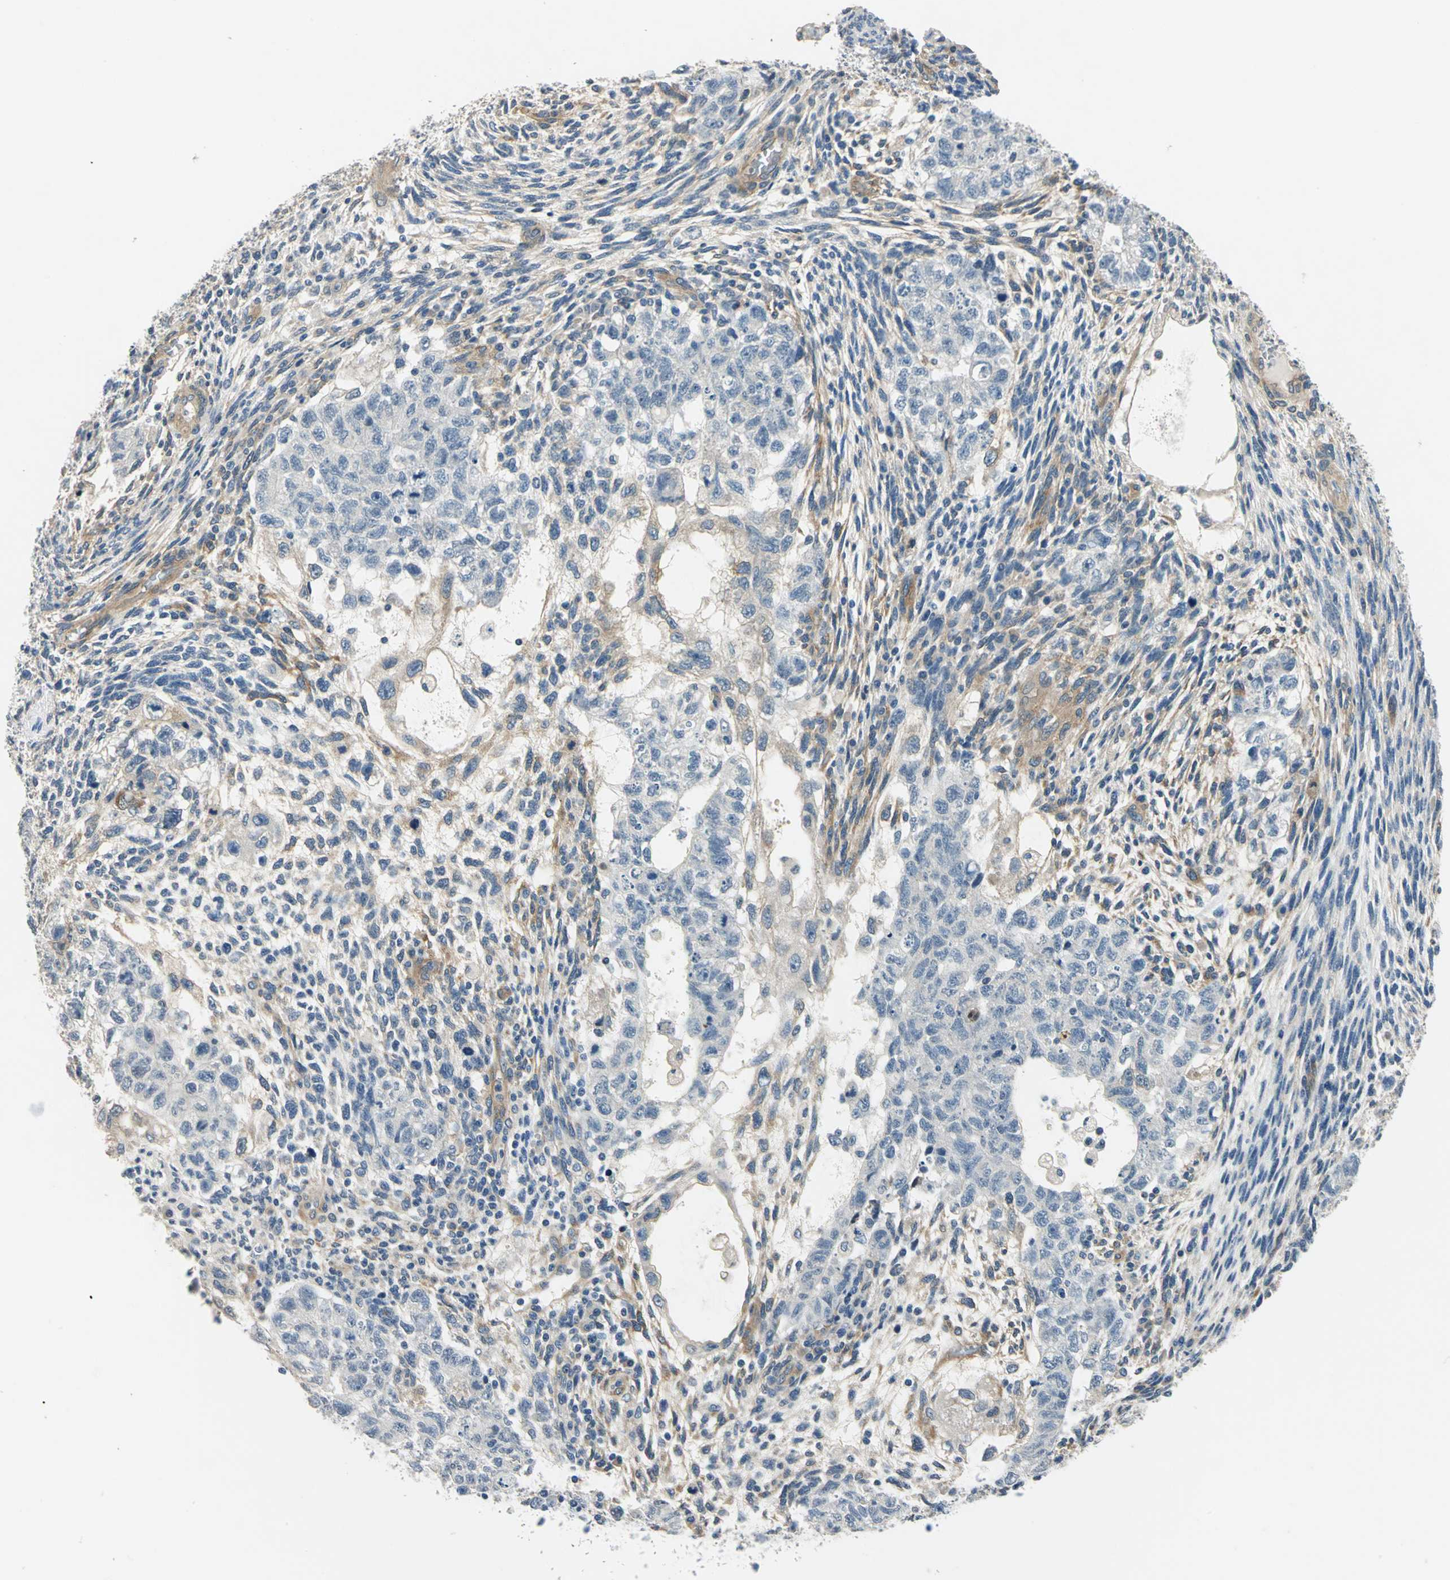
{"staining": {"intensity": "negative", "quantity": "none", "location": "none"}, "tissue": "testis cancer", "cell_type": "Tumor cells", "image_type": "cancer", "snomed": [{"axis": "morphology", "description": "Normal tissue, NOS"}, {"axis": "morphology", "description": "Carcinoma, Embryonal, NOS"}, {"axis": "topography", "description": "Testis"}], "caption": "Immunohistochemistry (IHC) of testis embryonal carcinoma demonstrates no positivity in tumor cells.", "gene": "CDC42EP1", "patient": {"sex": "male", "age": 36}}